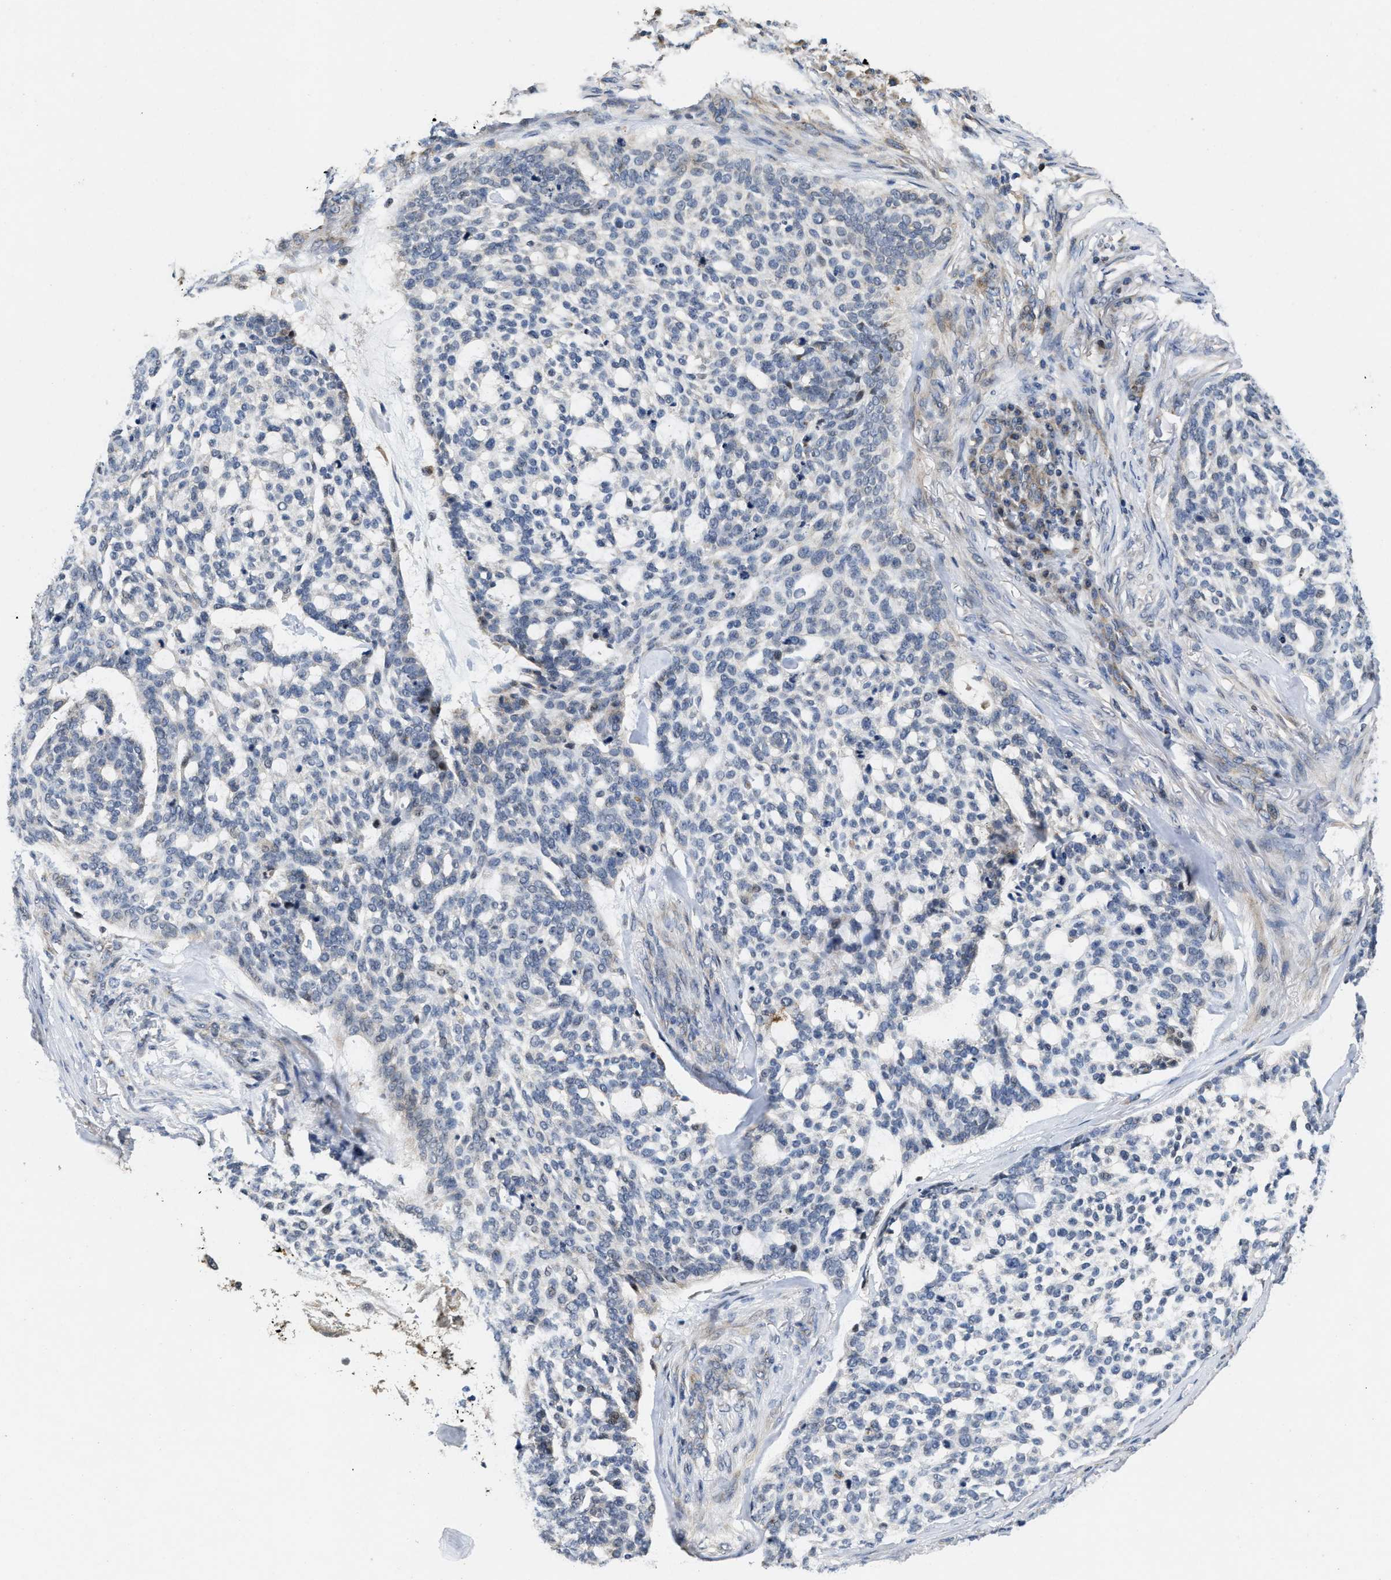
{"staining": {"intensity": "negative", "quantity": "none", "location": "none"}, "tissue": "skin cancer", "cell_type": "Tumor cells", "image_type": "cancer", "snomed": [{"axis": "morphology", "description": "Basal cell carcinoma"}, {"axis": "topography", "description": "Skin"}], "caption": "Immunohistochemistry of skin basal cell carcinoma exhibits no positivity in tumor cells. (IHC, brightfield microscopy, high magnification).", "gene": "SCYL2", "patient": {"sex": "female", "age": 64}}